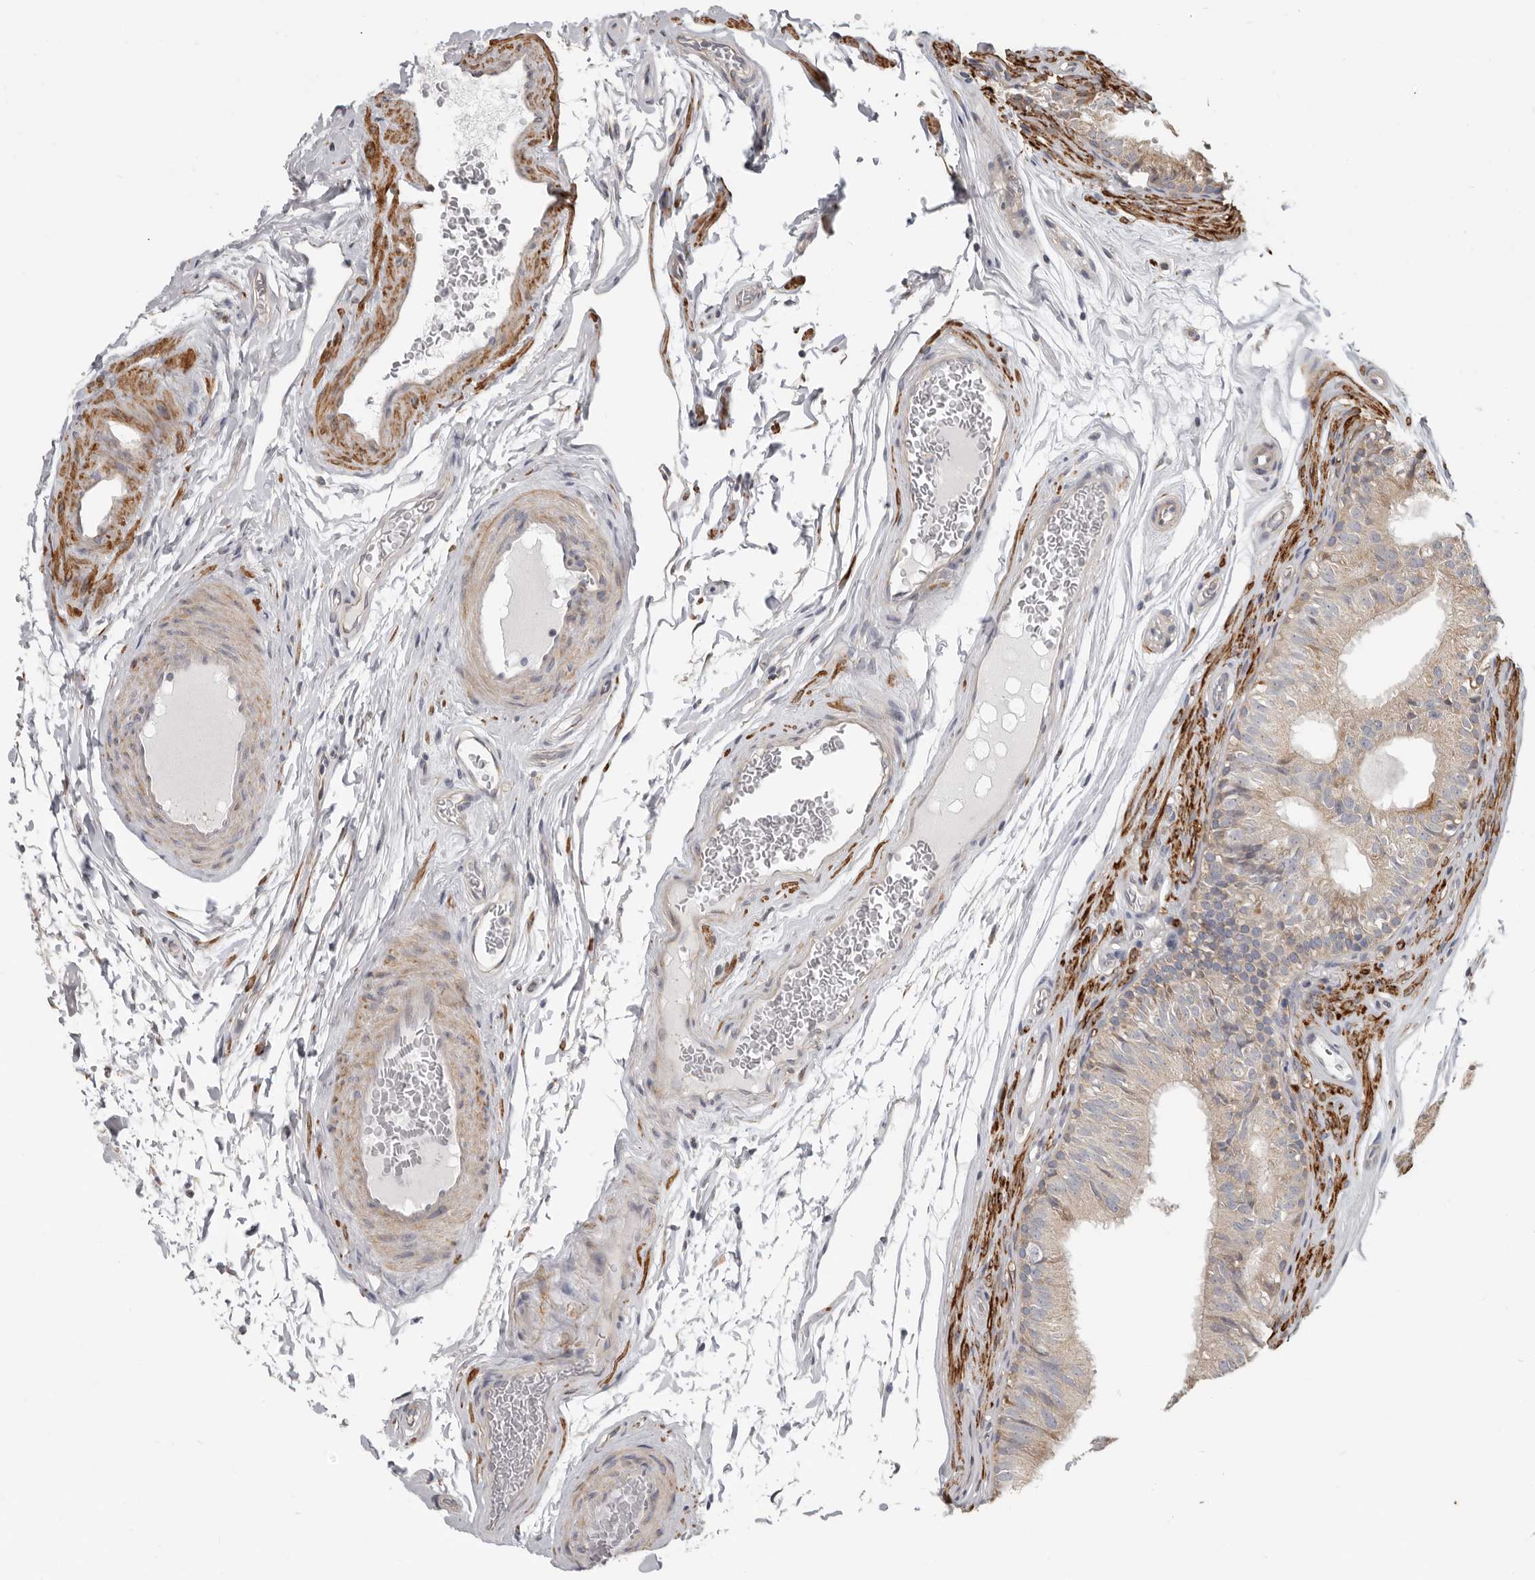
{"staining": {"intensity": "weak", "quantity": "<25%", "location": "cytoplasmic/membranous"}, "tissue": "epididymis", "cell_type": "Glandular cells", "image_type": "normal", "snomed": [{"axis": "morphology", "description": "Normal tissue, NOS"}, {"axis": "topography", "description": "Epididymis"}], "caption": "DAB (3,3'-diaminobenzidine) immunohistochemical staining of unremarkable epididymis reveals no significant expression in glandular cells.", "gene": "UNK", "patient": {"sex": "male", "age": 36}}